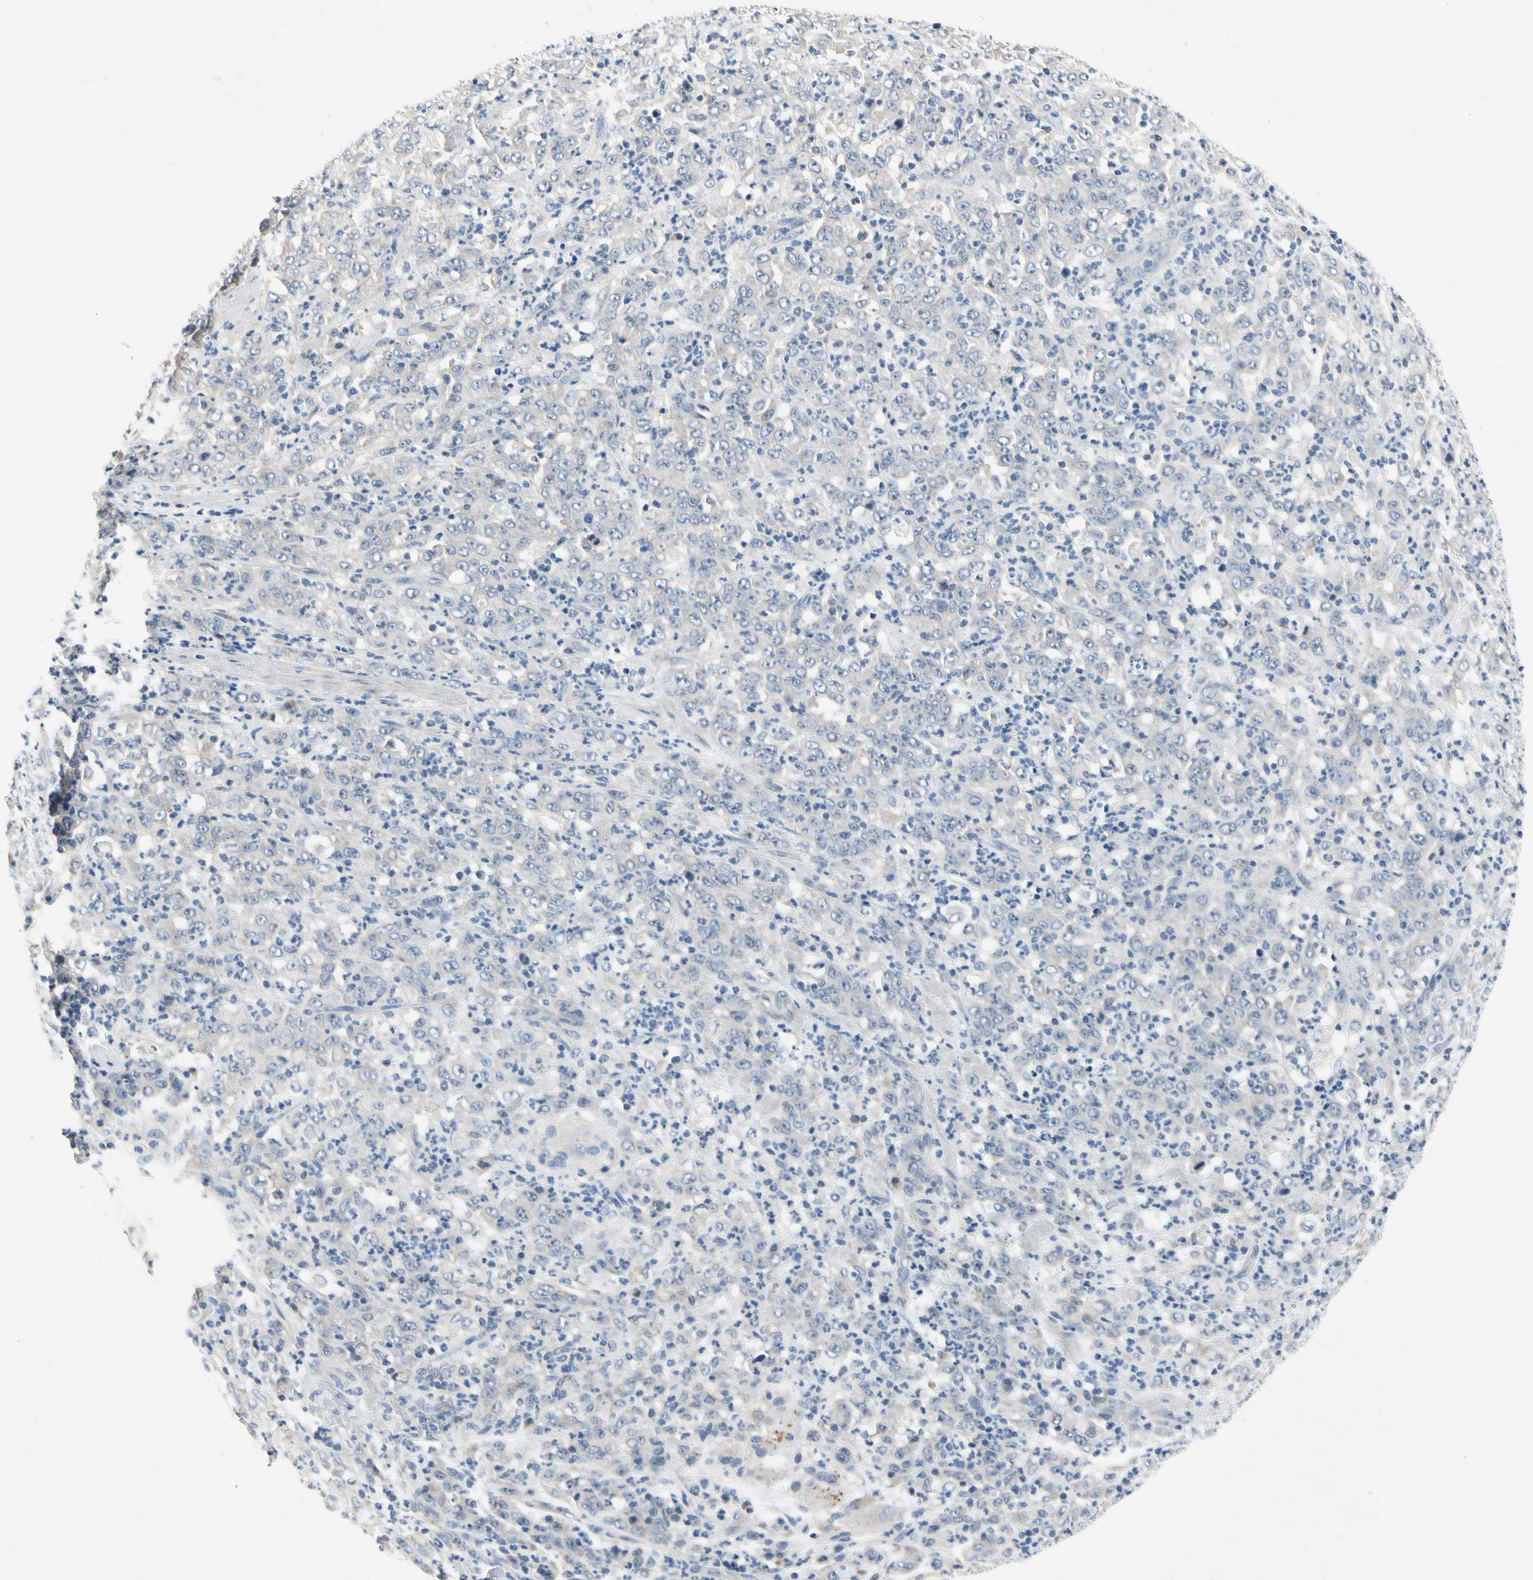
{"staining": {"intensity": "negative", "quantity": "none", "location": "none"}, "tissue": "stomach cancer", "cell_type": "Tumor cells", "image_type": "cancer", "snomed": [{"axis": "morphology", "description": "Adenocarcinoma, NOS"}, {"axis": "topography", "description": "Stomach, lower"}], "caption": "Tumor cells are negative for protein expression in human stomach cancer (adenocarcinoma). The staining is performed using DAB (3,3'-diaminobenzidine) brown chromogen with nuclei counter-stained in using hematoxylin.", "gene": "GAS6", "patient": {"sex": "female", "age": 71}}